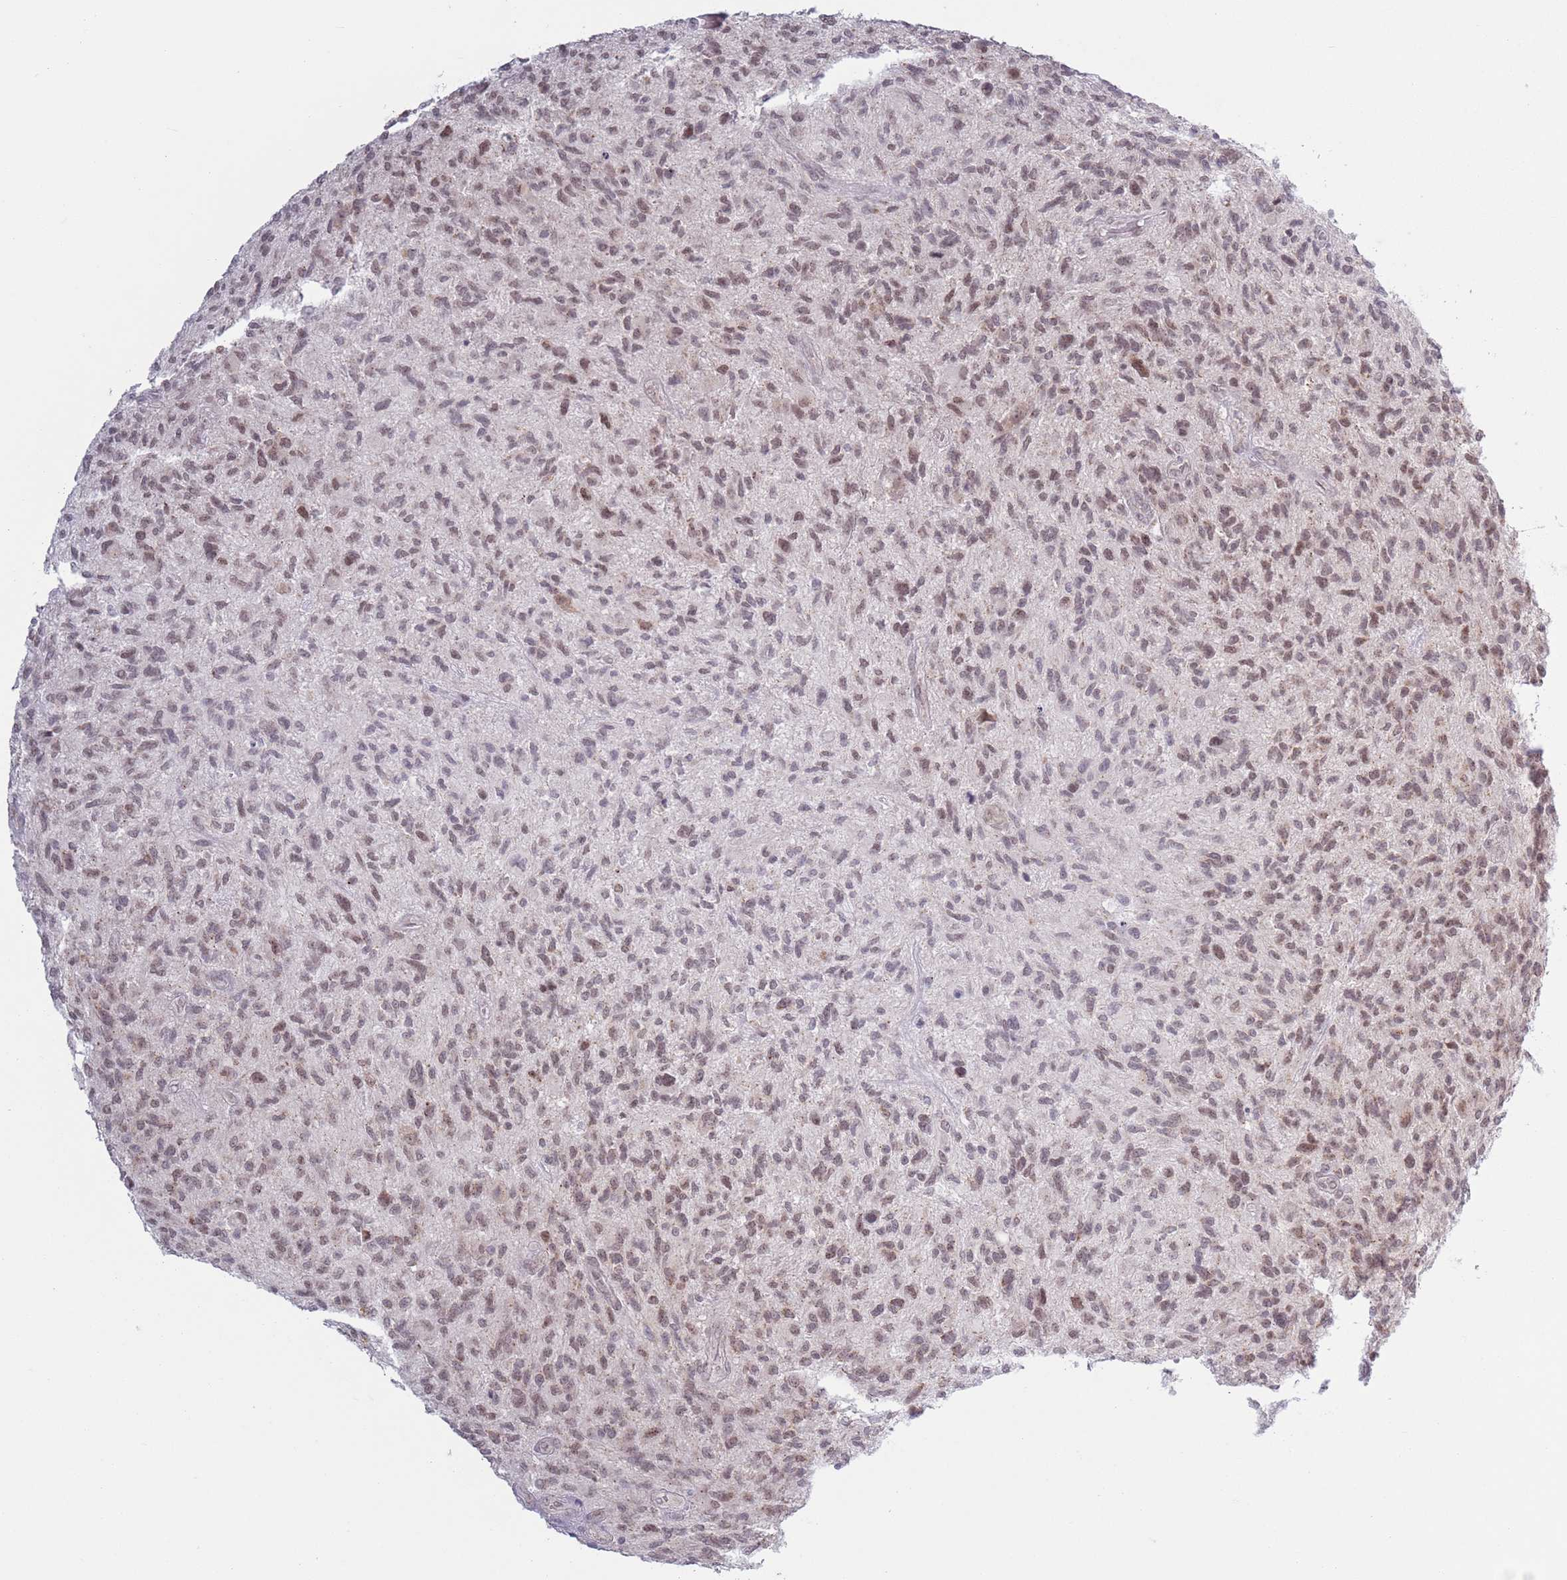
{"staining": {"intensity": "moderate", "quantity": "25%-75%", "location": "nuclear"}, "tissue": "glioma", "cell_type": "Tumor cells", "image_type": "cancer", "snomed": [{"axis": "morphology", "description": "Glioma, malignant, High grade"}, {"axis": "topography", "description": "Brain"}], "caption": "The immunohistochemical stain labels moderate nuclear expression in tumor cells of malignant high-grade glioma tissue.", "gene": "MRPL34", "patient": {"sex": "male", "age": 47}}